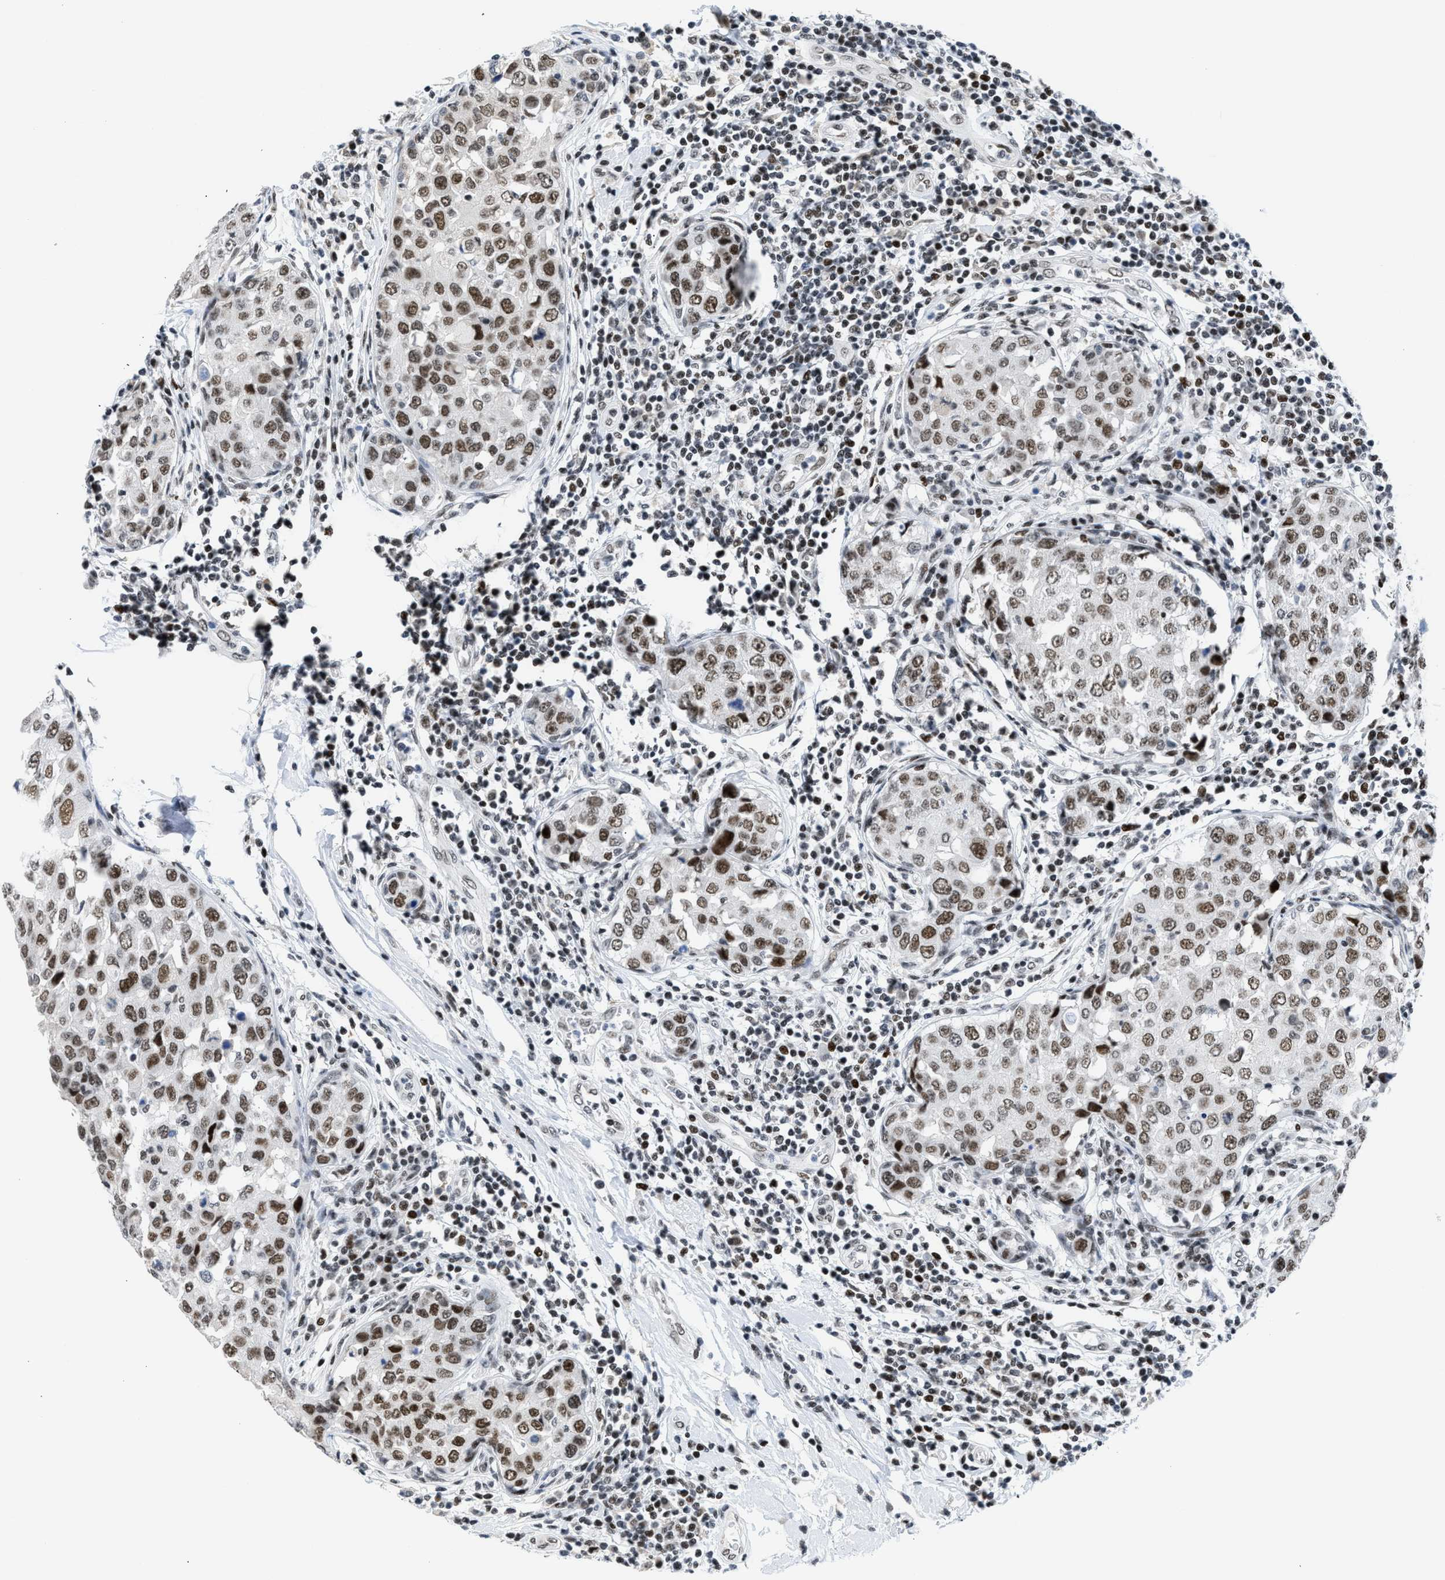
{"staining": {"intensity": "moderate", "quantity": ">75%", "location": "nuclear"}, "tissue": "breast cancer", "cell_type": "Tumor cells", "image_type": "cancer", "snomed": [{"axis": "morphology", "description": "Duct carcinoma"}, {"axis": "topography", "description": "Breast"}], "caption": "DAB (3,3'-diaminobenzidine) immunohistochemical staining of human intraductal carcinoma (breast) reveals moderate nuclear protein staining in approximately >75% of tumor cells.", "gene": "TERF2IP", "patient": {"sex": "female", "age": 27}}